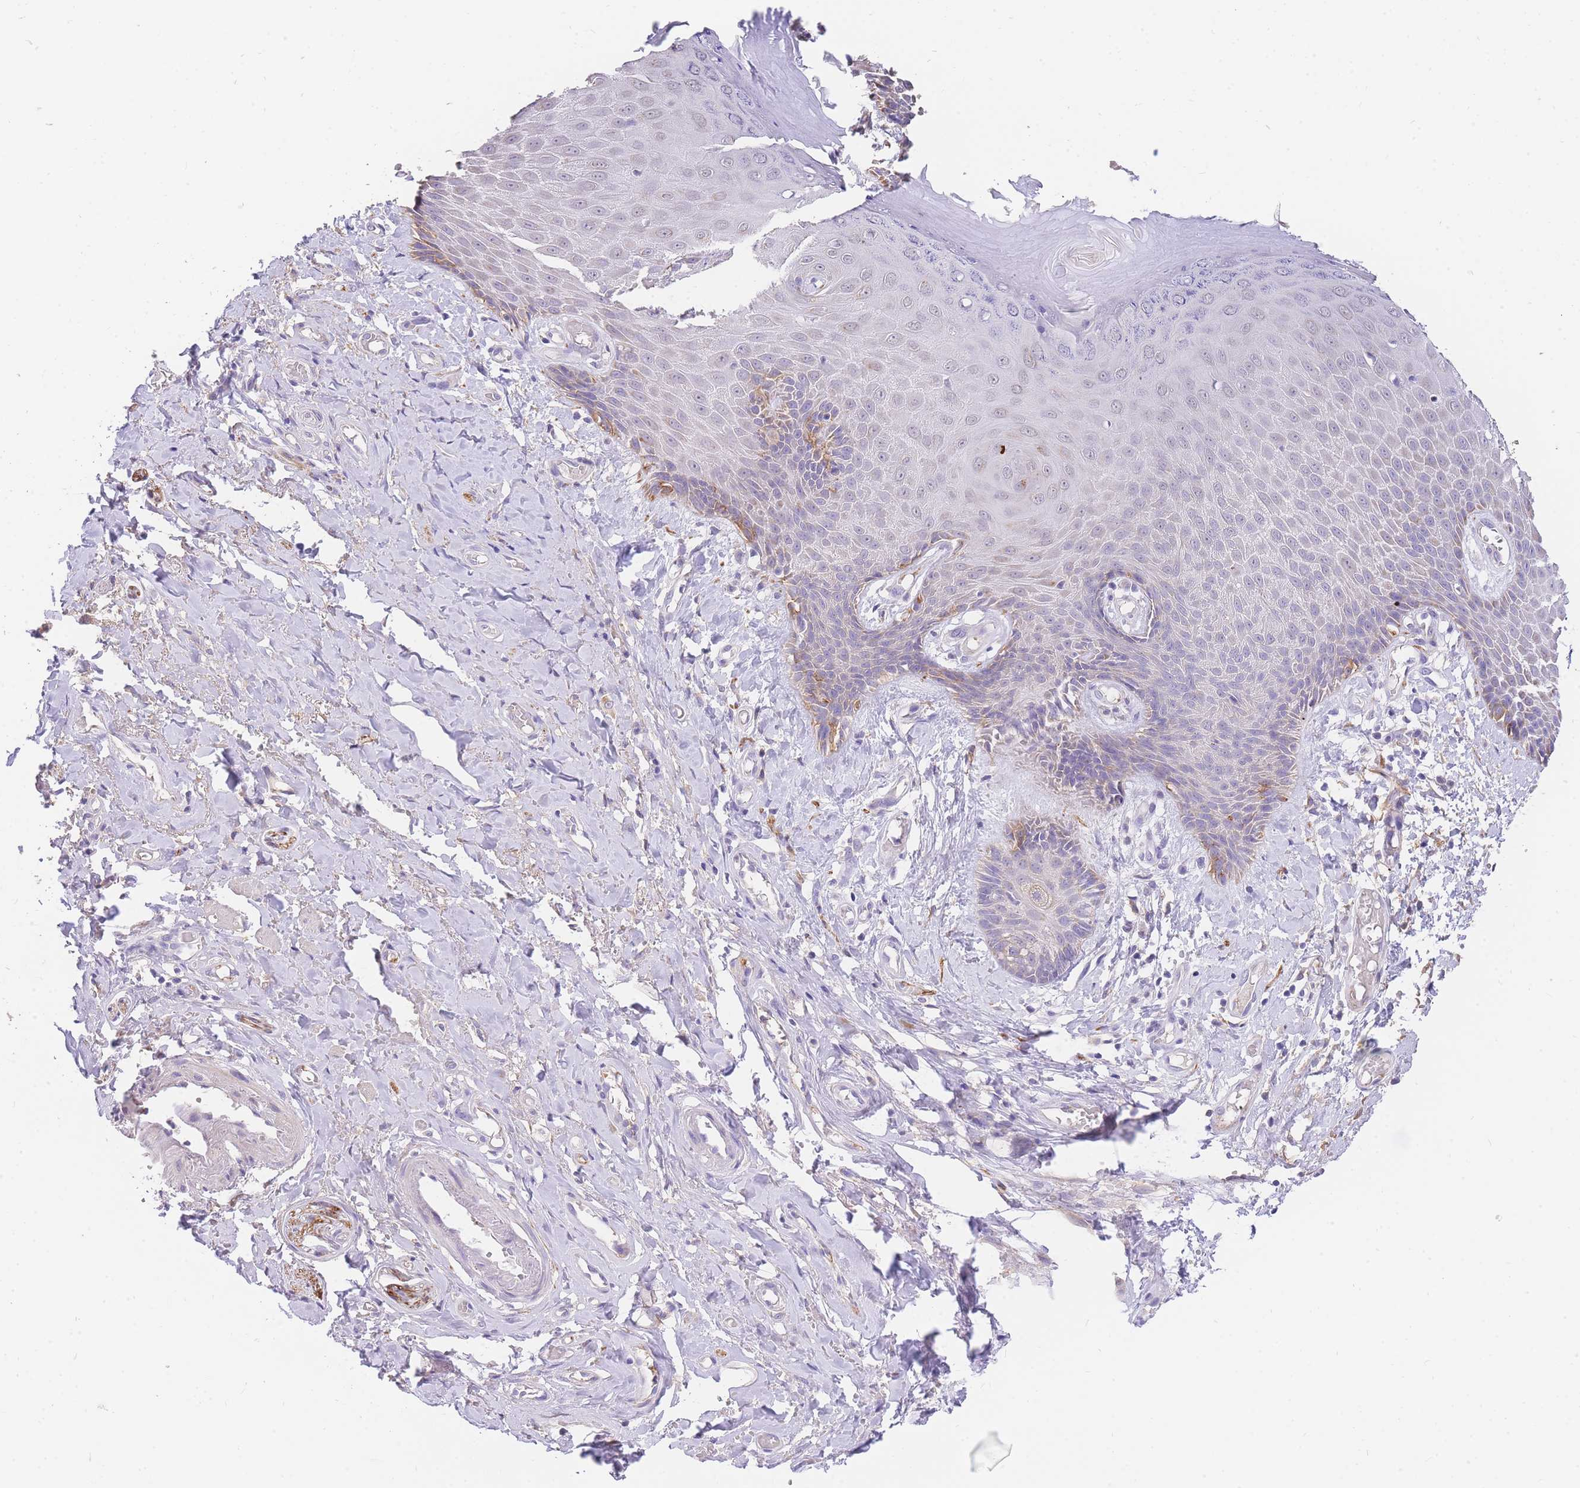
{"staining": {"intensity": "moderate", "quantity": "25%-75%", "location": "cytoplasmic/membranous"}, "tissue": "skin", "cell_type": "Epidermal cells", "image_type": "normal", "snomed": [{"axis": "morphology", "description": "Normal tissue, NOS"}, {"axis": "topography", "description": "Anal"}], "caption": "An immunohistochemistry (IHC) photomicrograph of unremarkable tissue is shown. Protein staining in brown labels moderate cytoplasmic/membranous positivity in skin within epidermal cells.", "gene": "C2orf88", "patient": {"sex": "male", "age": 78}}